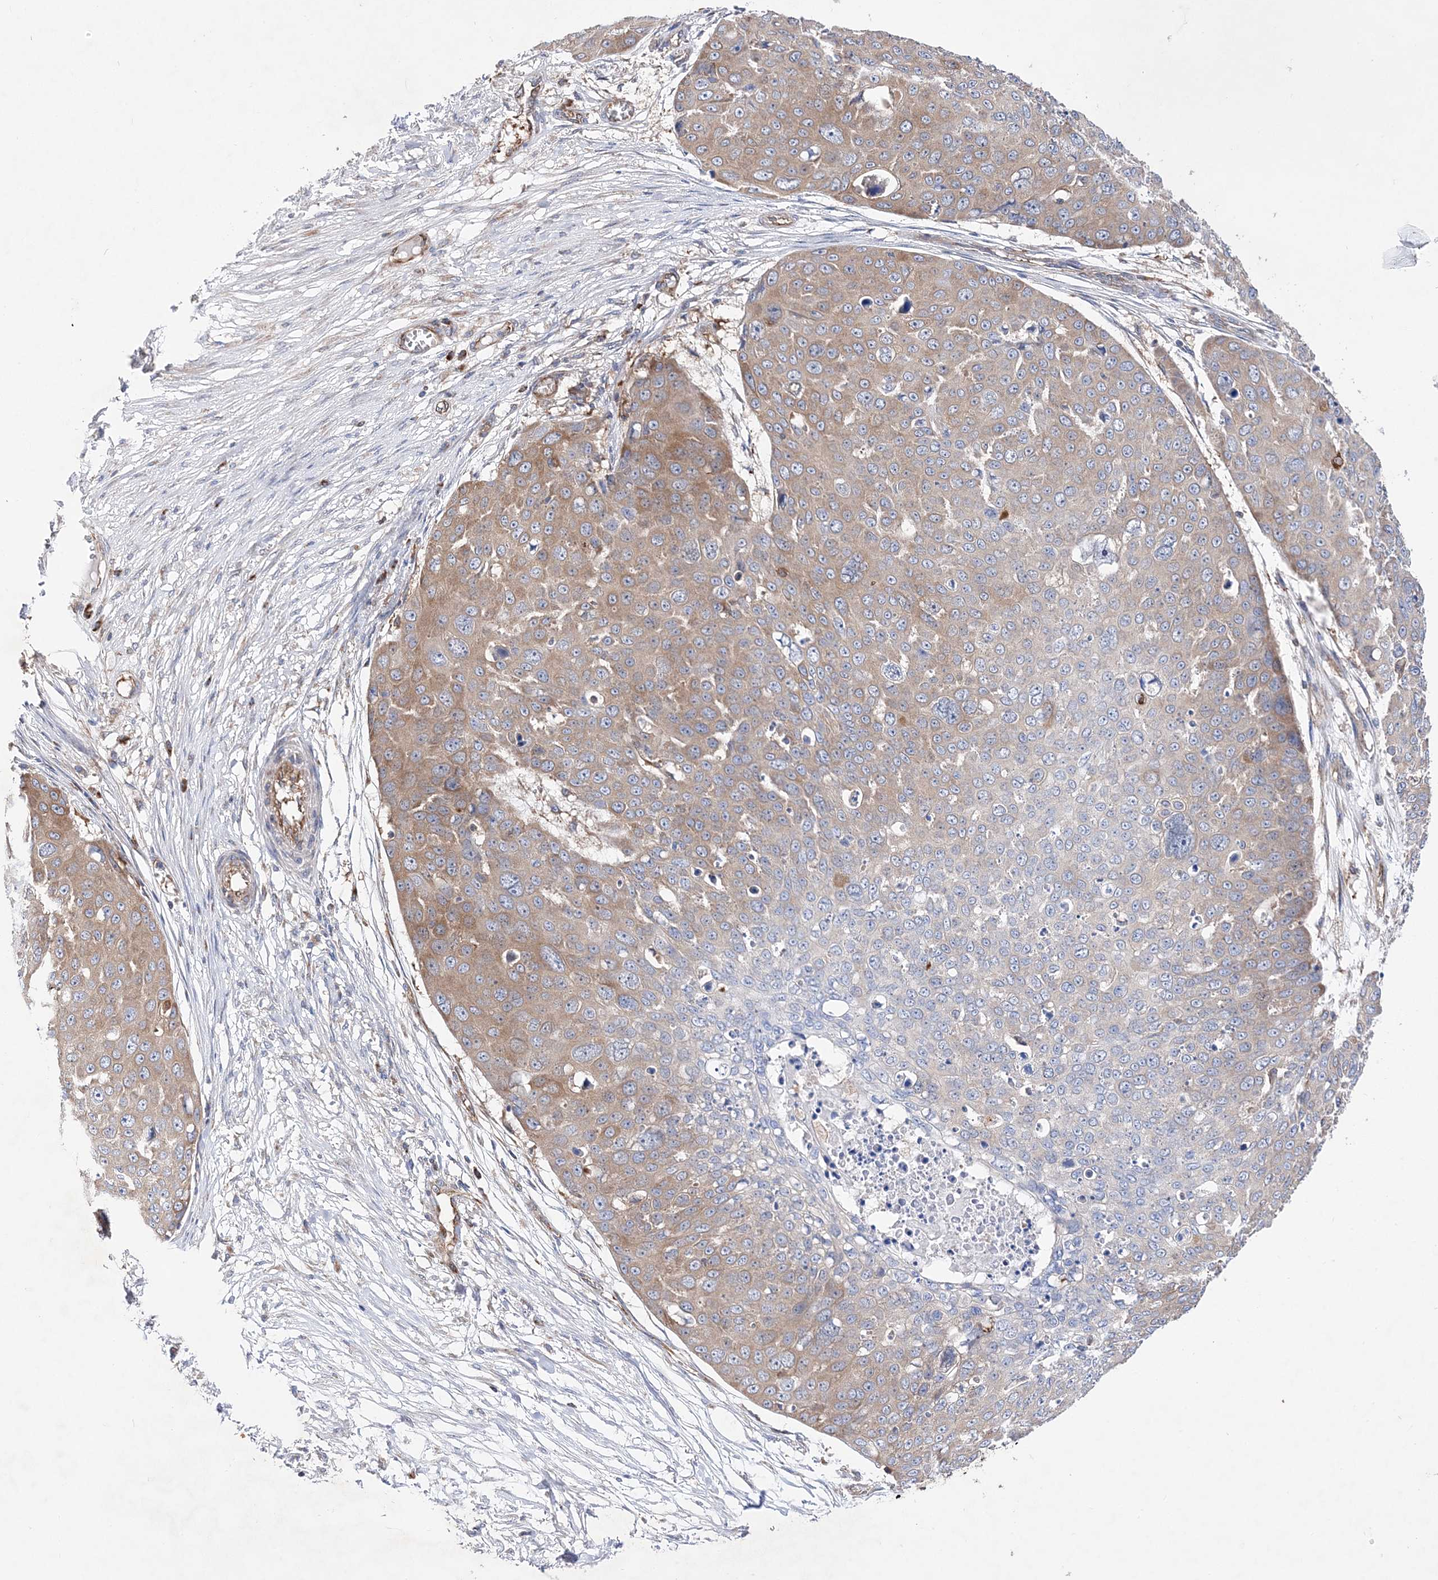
{"staining": {"intensity": "moderate", "quantity": "25%-75%", "location": "cytoplasmic/membranous"}, "tissue": "skin cancer", "cell_type": "Tumor cells", "image_type": "cancer", "snomed": [{"axis": "morphology", "description": "Squamous cell carcinoma, NOS"}, {"axis": "topography", "description": "Skin"}], "caption": "Human squamous cell carcinoma (skin) stained with a protein marker exhibits moderate staining in tumor cells.", "gene": "JKAMP", "patient": {"sex": "male", "age": 71}}